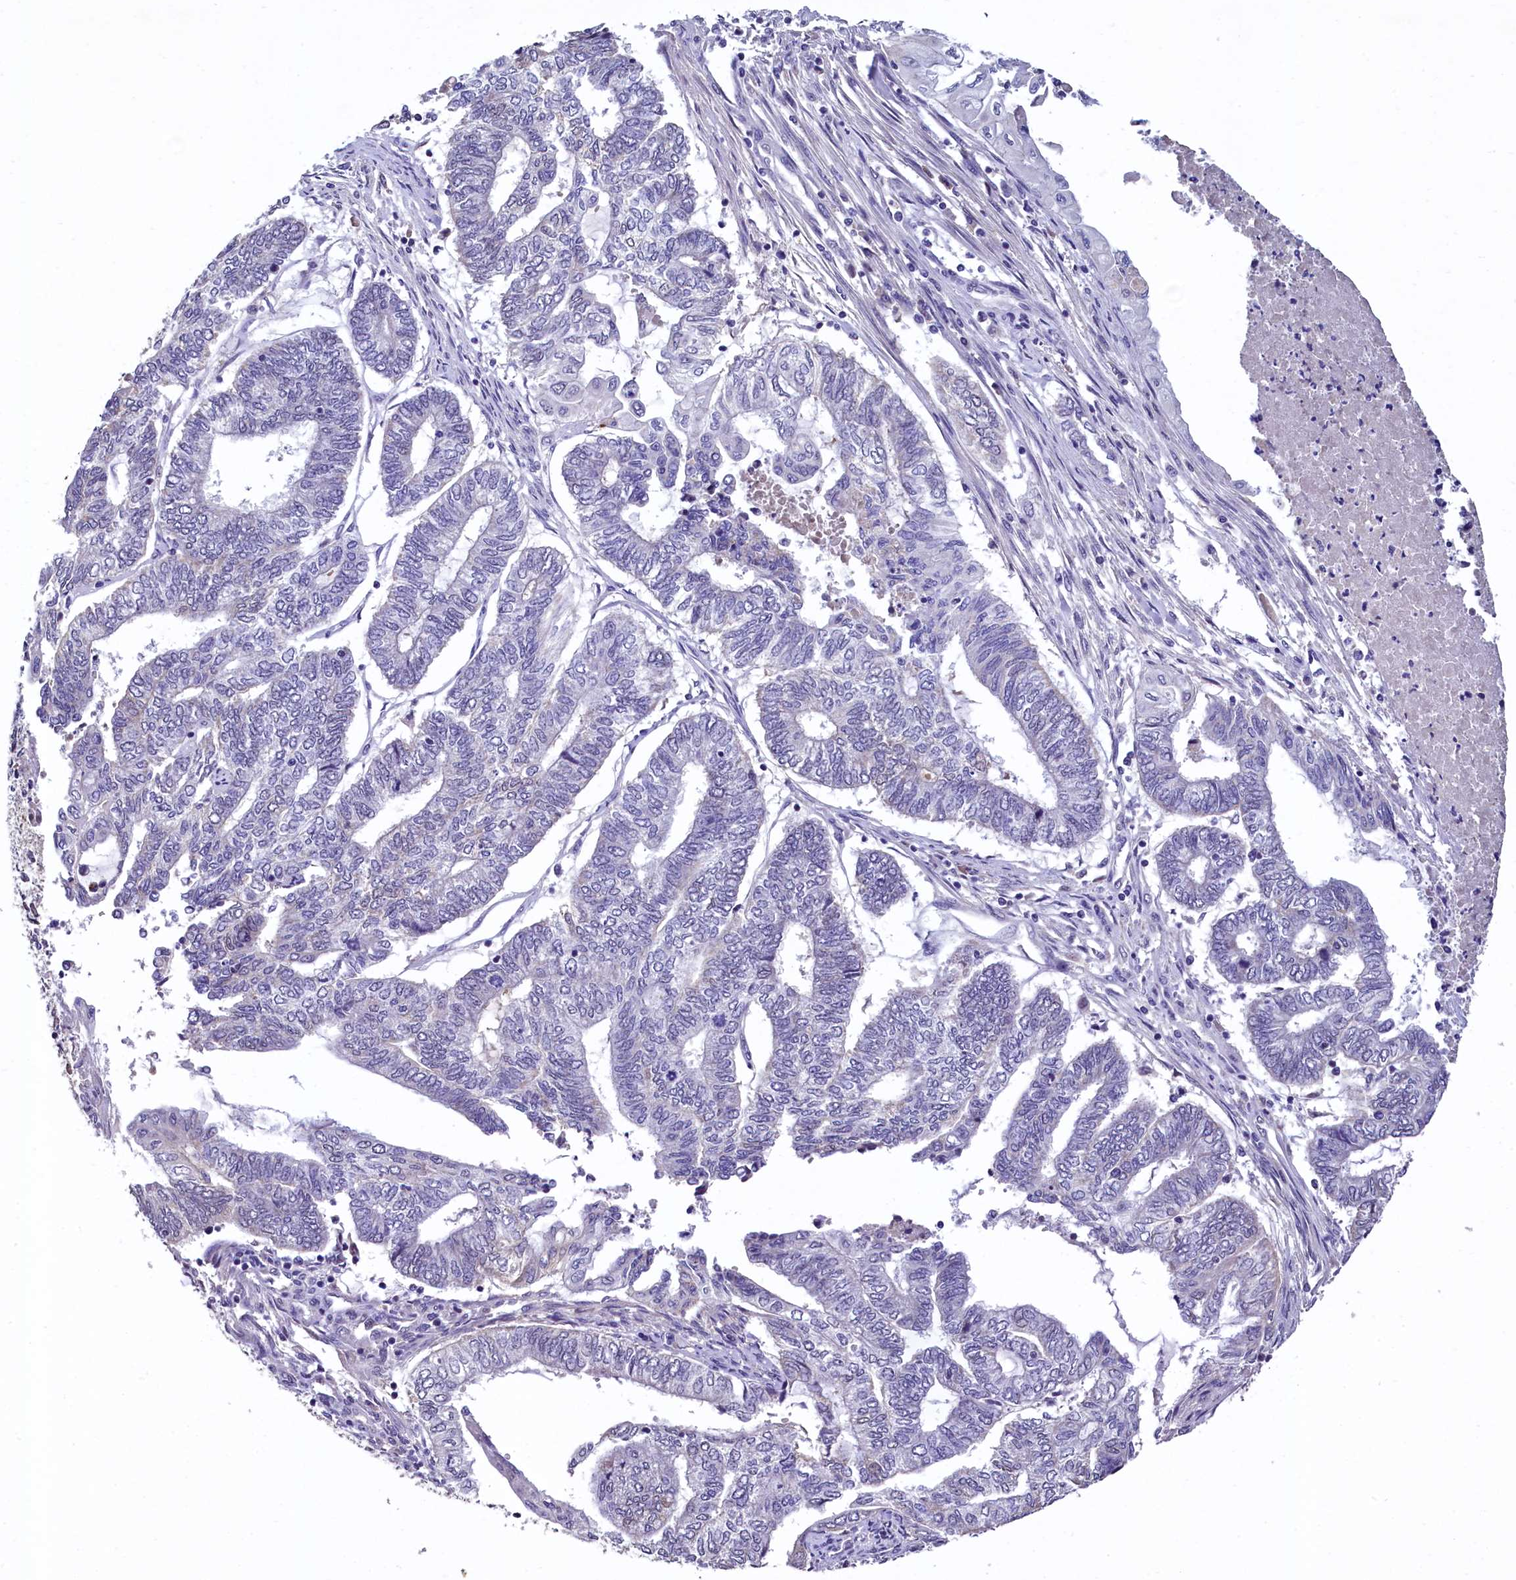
{"staining": {"intensity": "negative", "quantity": "none", "location": "none"}, "tissue": "endometrial cancer", "cell_type": "Tumor cells", "image_type": "cancer", "snomed": [{"axis": "morphology", "description": "Adenocarcinoma, NOS"}, {"axis": "topography", "description": "Uterus"}, {"axis": "topography", "description": "Endometrium"}], "caption": "This is an immunohistochemistry (IHC) photomicrograph of human endometrial cancer. There is no positivity in tumor cells.", "gene": "HECTD4", "patient": {"sex": "female", "age": 70}}